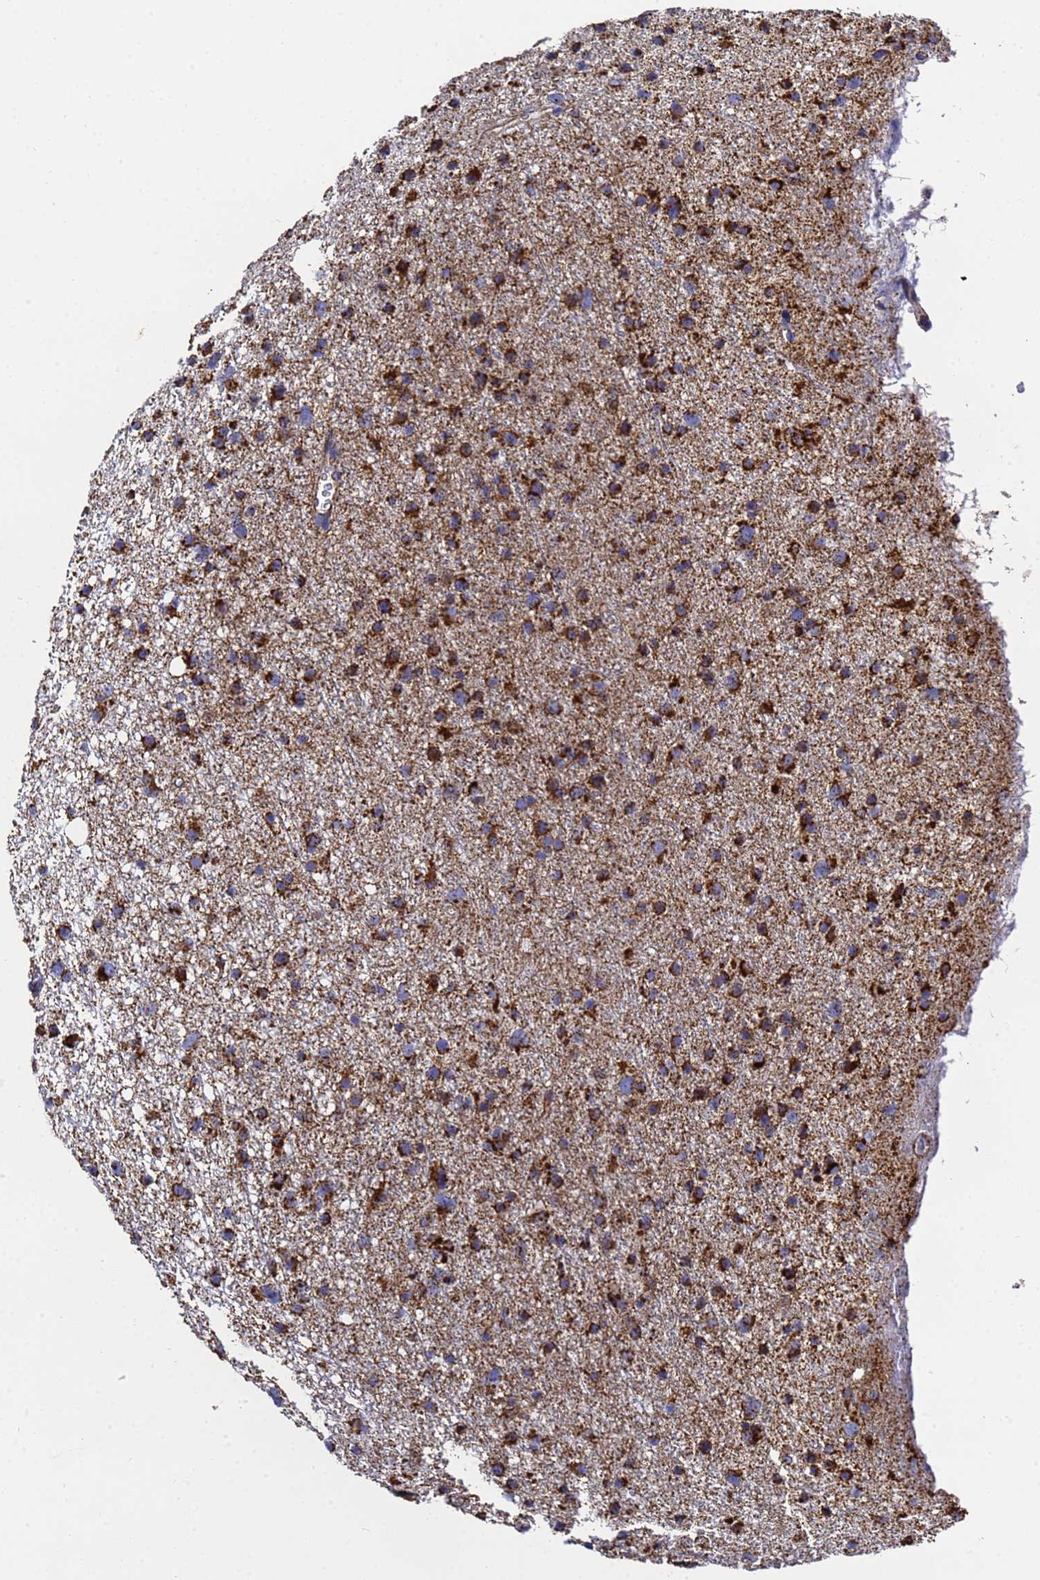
{"staining": {"intensity": "strong", "quantity": ">75%", "location": "cytoplasmic/membranous"}, "tissue": "glioma", "cell_type": "Tumor cells", "image_type": "cancer", "snomed": [{"axis": "morphology", "description": "Glioma, malignant, Low grade"}, {"axis": "topography", "description": "Cerebral cortex"}], "caption": "This photomicrograph demonstrates IHC staining of human glioma, with high strong cytoplasmic/membranous positivity in about >75% of tumor cells.", "gene": "PHB2", "patient": {"sex": "female", "age": 39}}